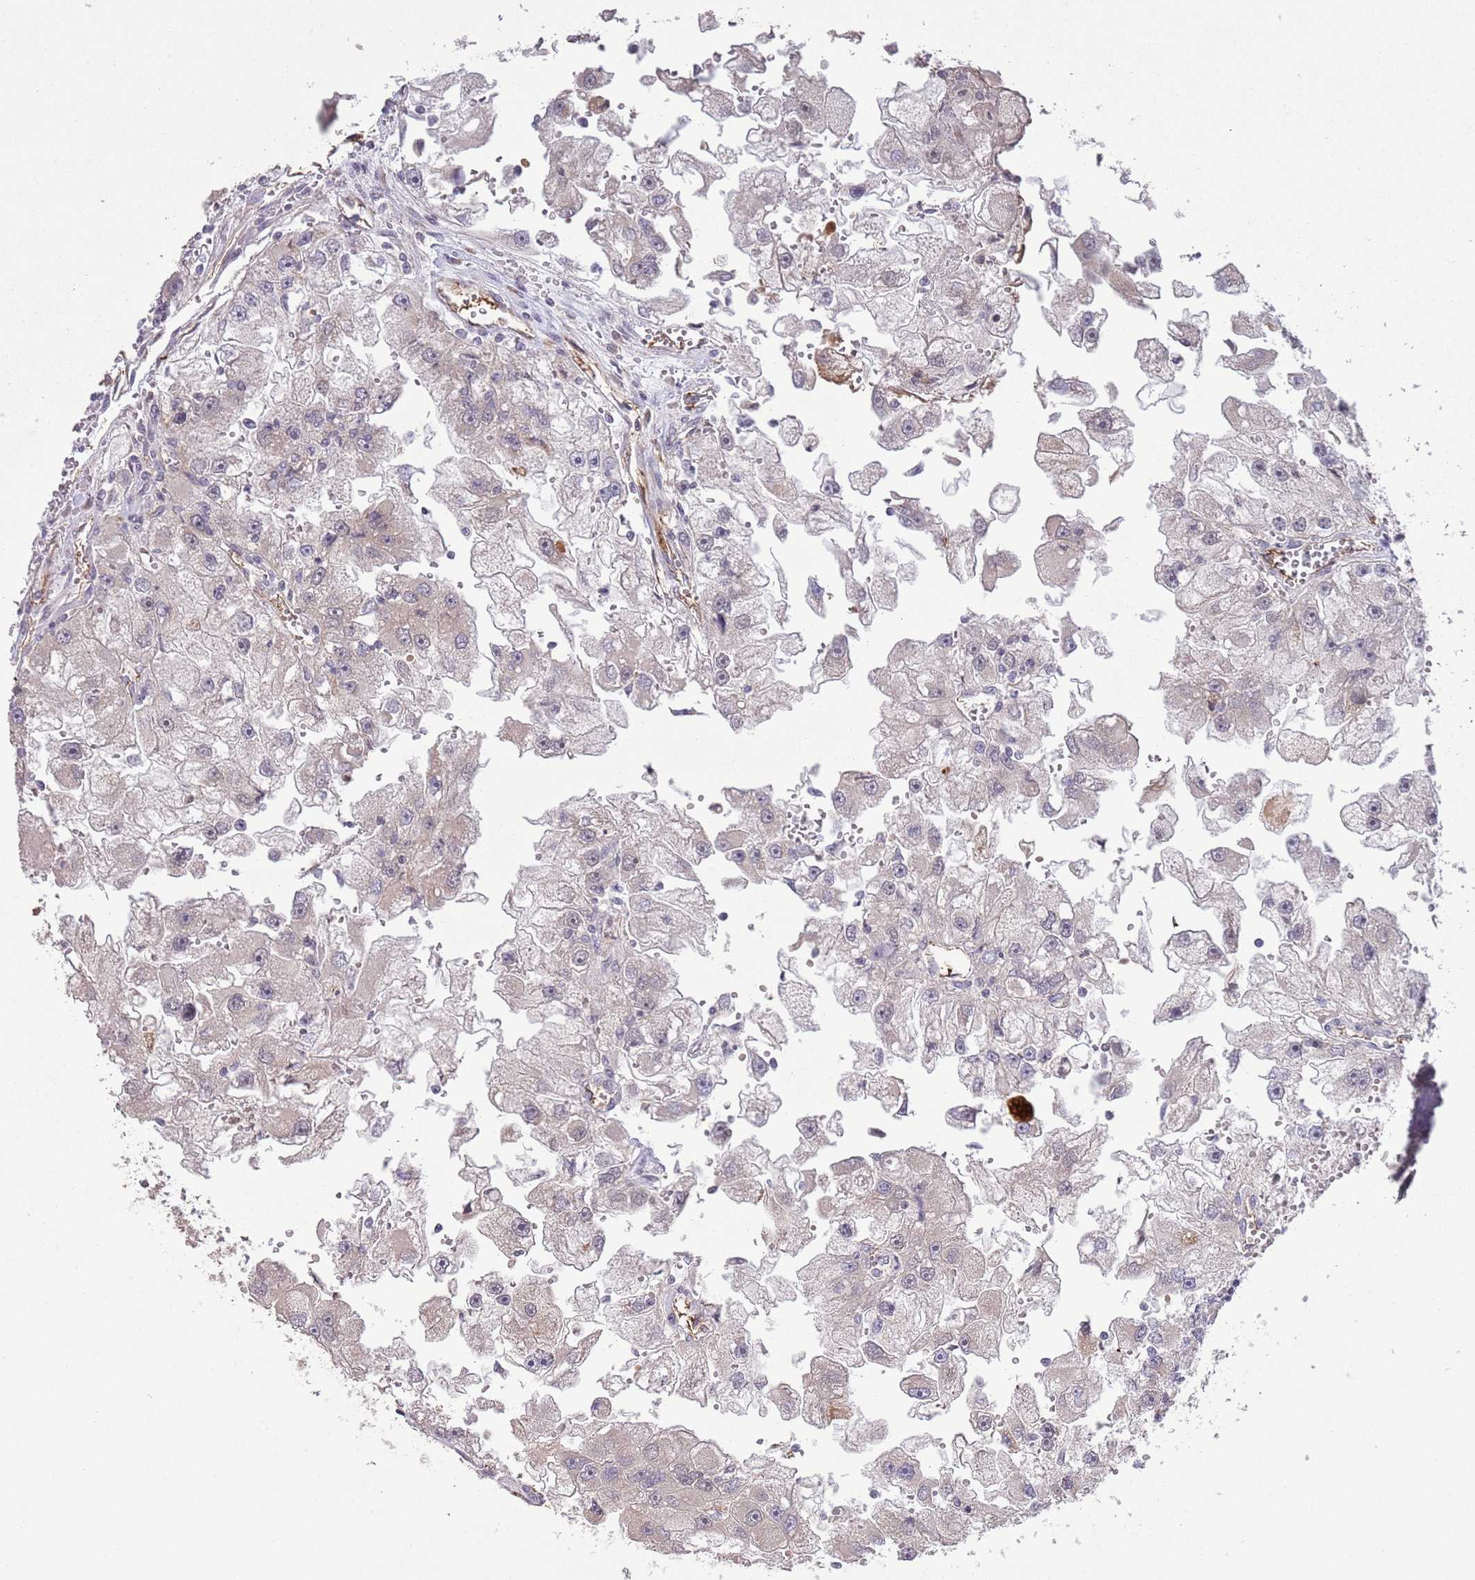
{"staining": {"intensity": "negative", "quantity": "none", "location": "none"}, "tissue": "renal cancer", "cell_type": "Tumor cells", "image_type": "cancer", "snomed": [{"axis": "morphology", "description": "Adenocarcinoma, NOS"}, {"axis": "topography", "description": "Kidney"}], "caption": "Immunohistochemical staining of renal adenocarcinoma displays no significant positivity in tumor cells. (DAB (3,3'-diaminobenzidine) immunohistochemistry (IHC) with hematoxylin counter stain).", "gene": "DPP10", "patient": {"sex": "male", "age": 63}}